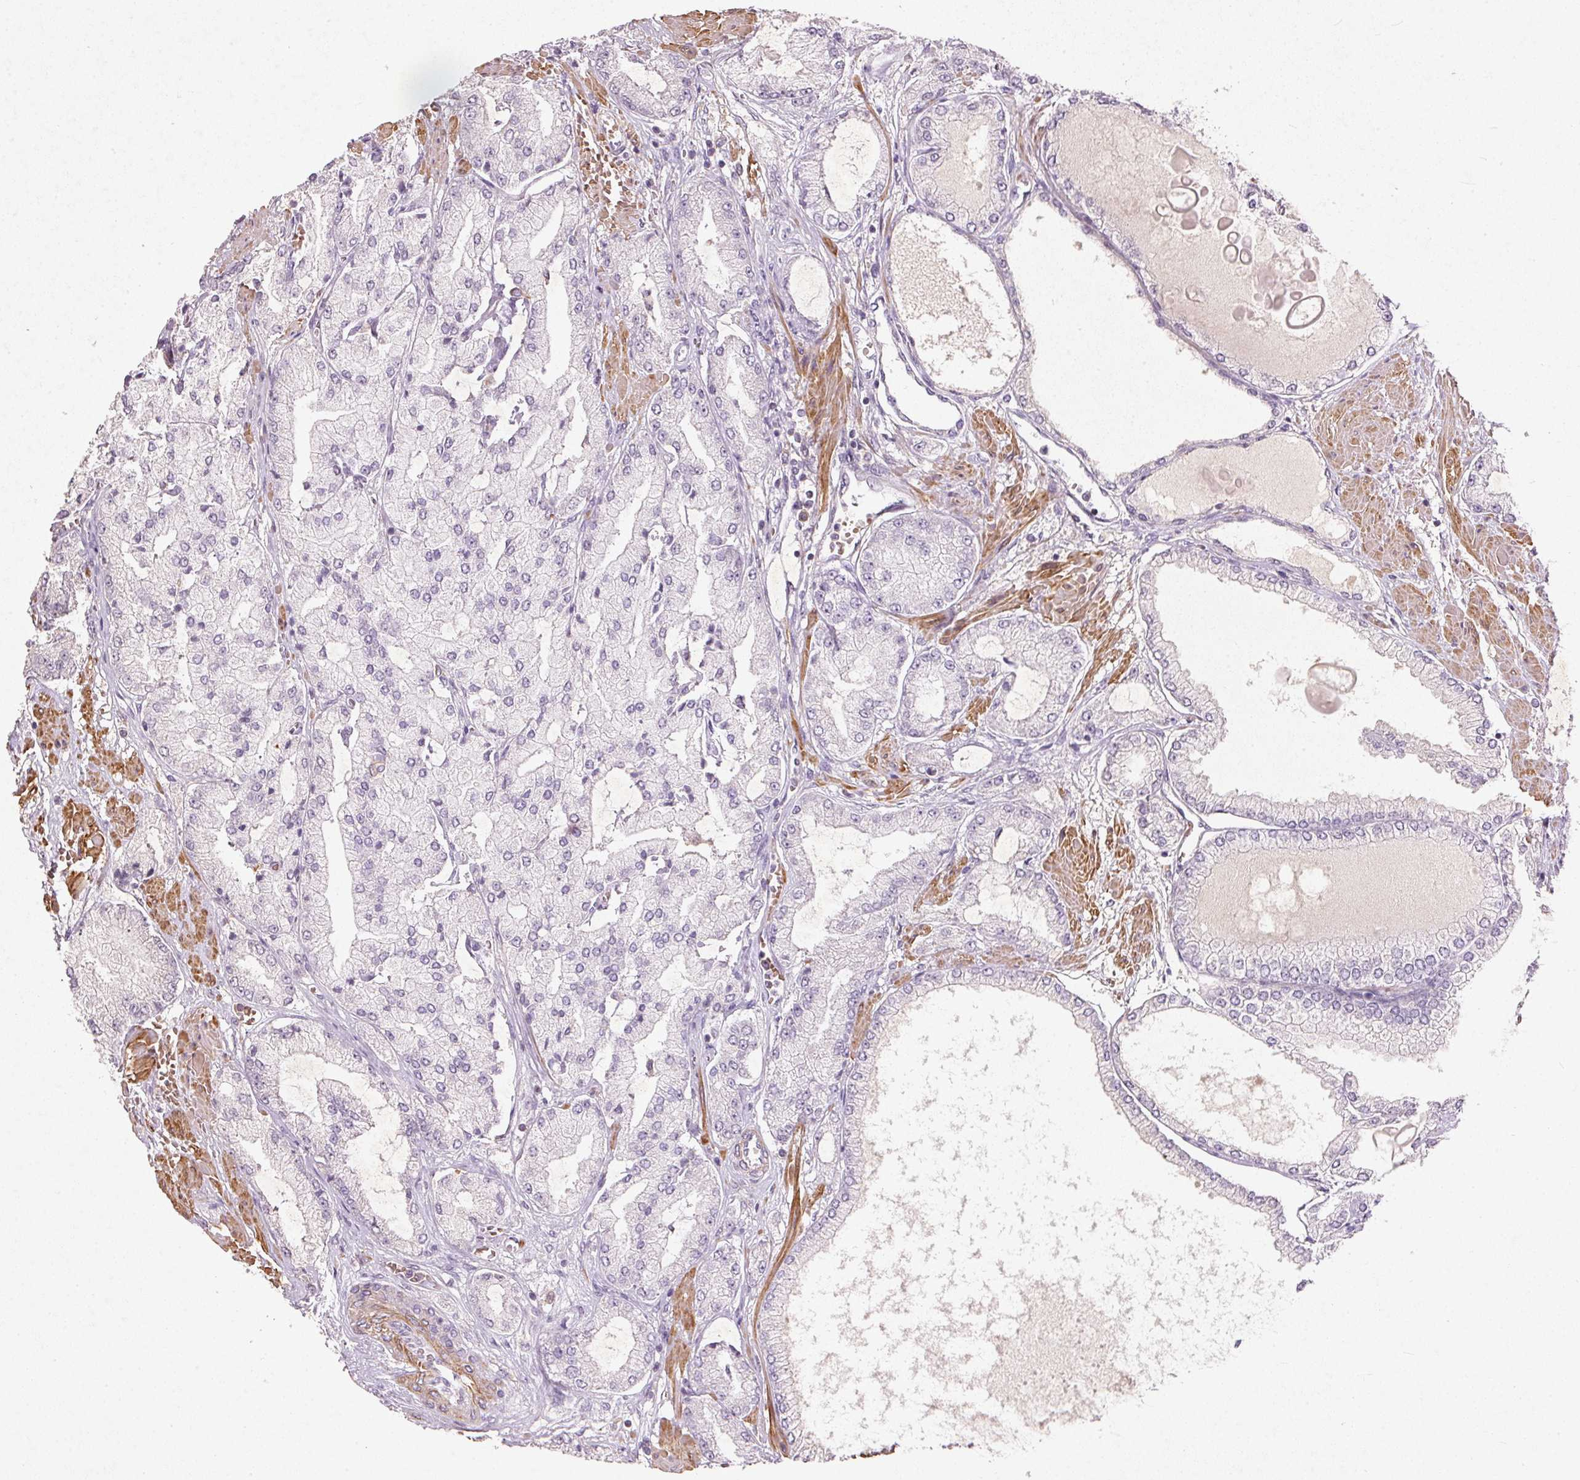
{"staining": {"intensity": "negative", "quantity": "none", "location": "none"}, "tissue": "prostate cancer", "cell_type": "Tumor cells", "image_type": "cancer", "snomed": [{"axis": "morphology", "description": "Adenocarcinoma, High grade"}, {"axis": "topography", "description": "Prostate"}], "caption": "Tumor cells show no significant positivity in prostate high-grade adenocarcinoma.", "gene": "KCNK15", "patient": {"sex": "male", "age": 68}}